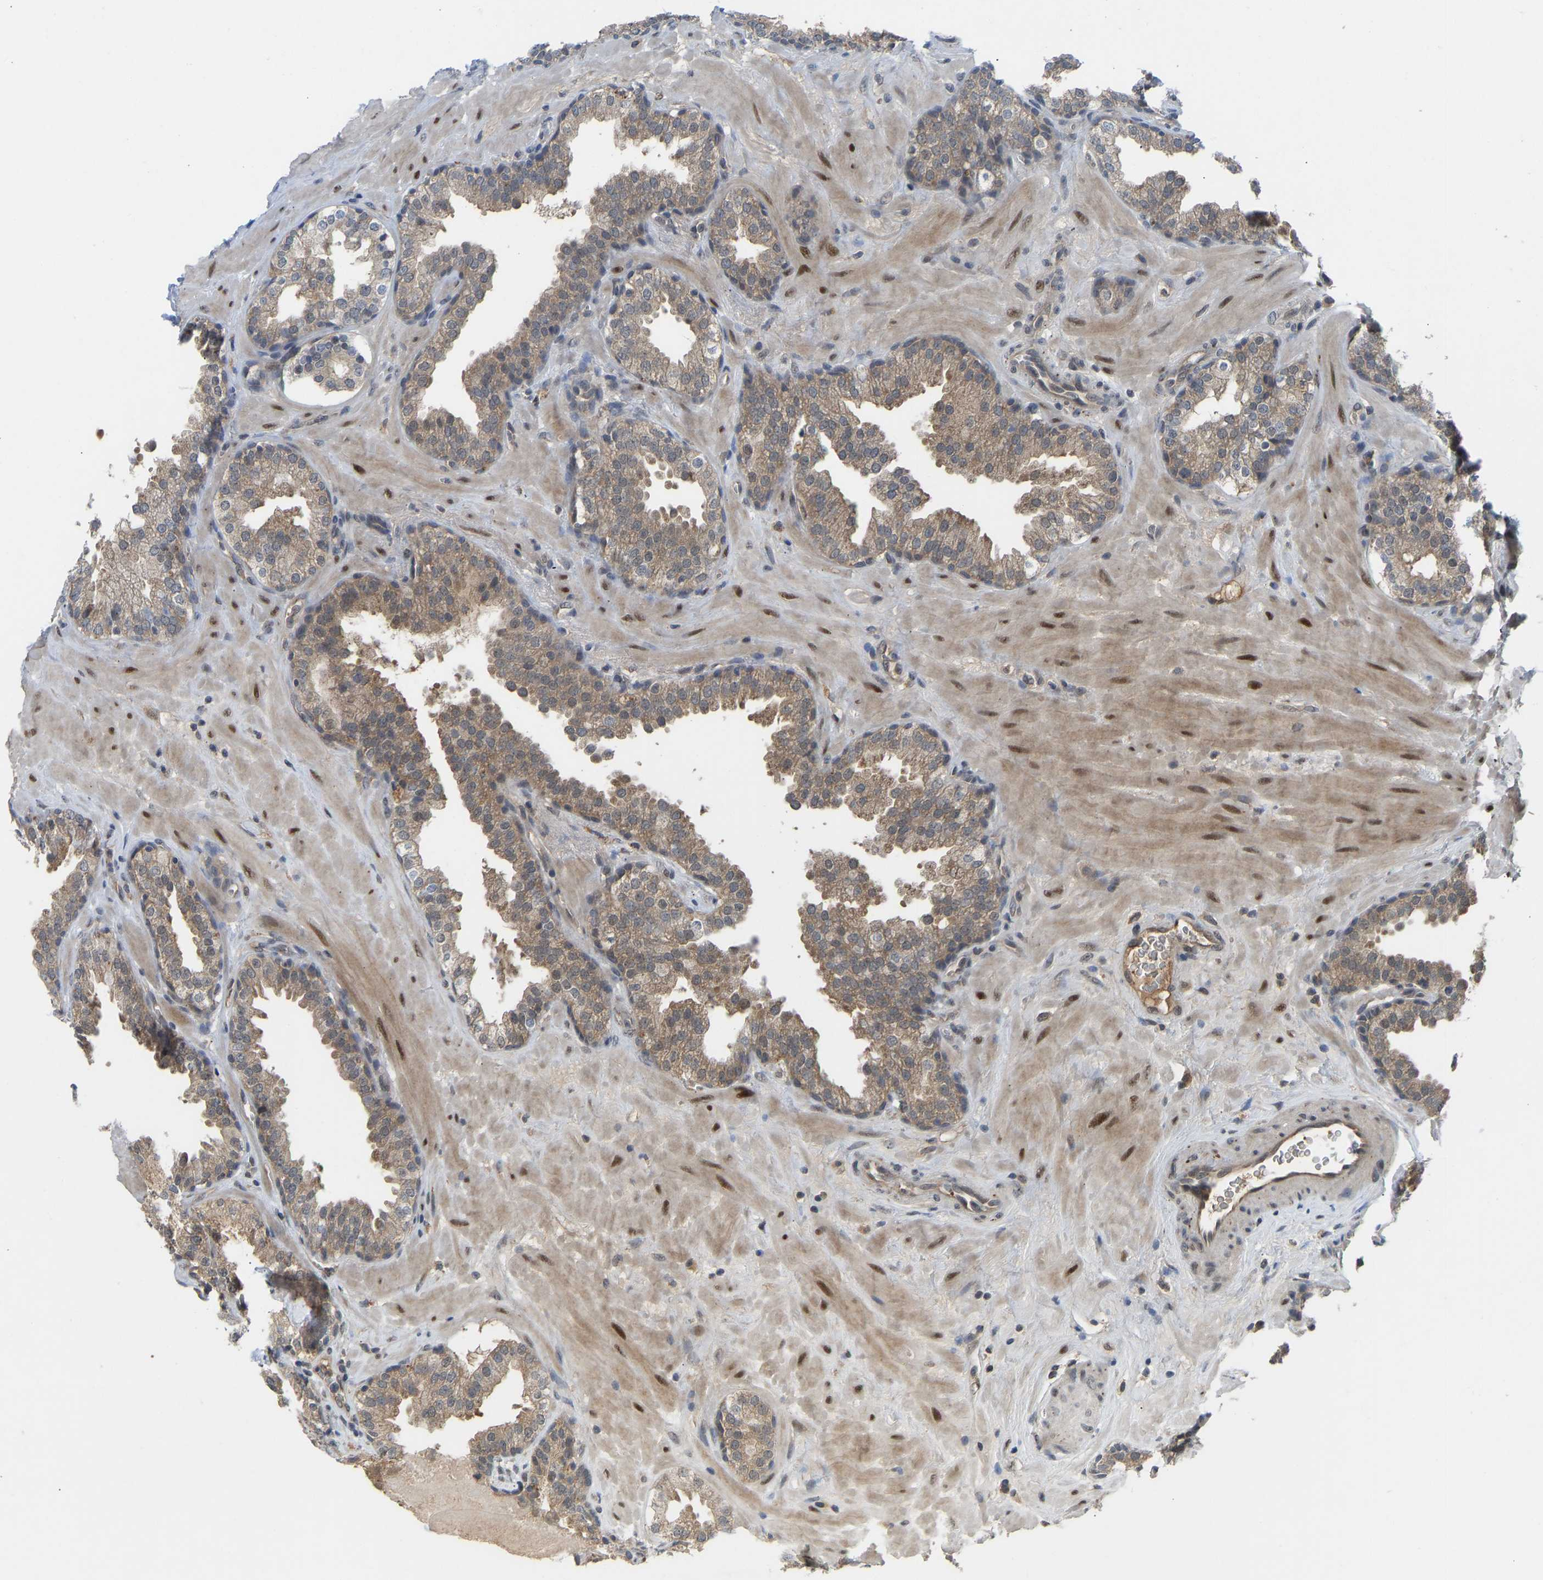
{"staining": {"intensity": "weak", "quantity": ">75%", "location": "cytoplasmic/membranous"}, "tissue": "prostate", "cell_type": "Glandular cells", "image_type": "normal", "snomed": [{"axis": "morphology", "description": "Normal tissue, NOS"}, {"axis": "topography", "description": "Prostate"}], "caption": "Immunohistochemistry (IHC) (DAB) staining of unremarkable prostate demonstrates weak cytoplasmic/membranous protein staining in about >75% of glandular cells.", "gene": "ZNF251", "patient": {"sex": "male", "age": 51}}